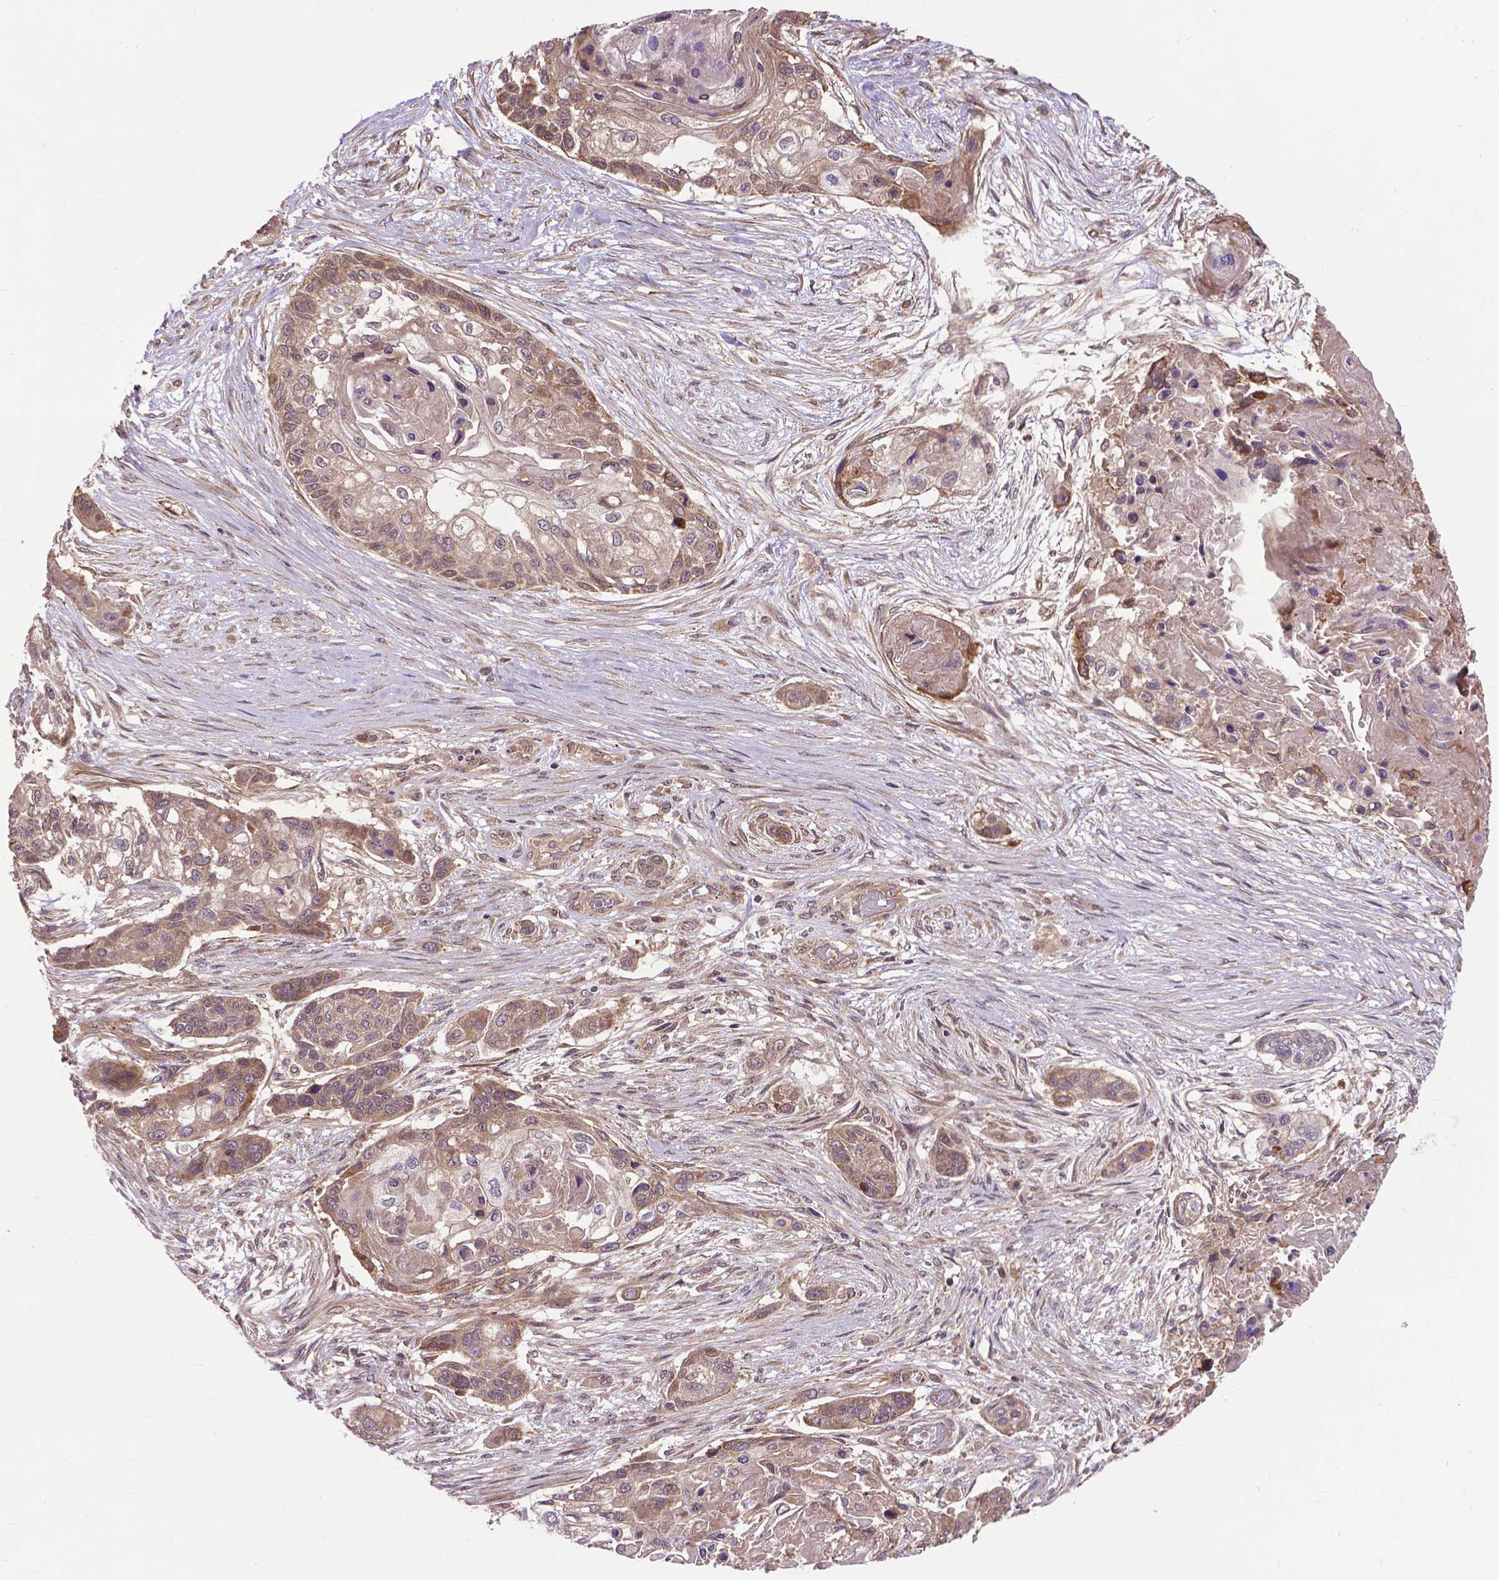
{"staining": {"intensity": "moderate", "quantity": ">75%", "location": "cytoplasmic/membranous"}, "tissue": "lung cancer", "cell_type": "Tumor cells", "image_type": "cancer", "snomed": [{"axis": "morphology", "description": "Squamous cell carcinoma, NOS"}, {"axis": "topography", "description": "Lung"}], "caption": "IHC photomicrograph of lung squamous cell carcinoma stained for a protein (brown), which reveals medium levels of moderate cytoplasmic/membranous expression in approximately >75% of tumor cells.", "gene": "ZNF616", "patient": {"sex": "male", "age": 69}}